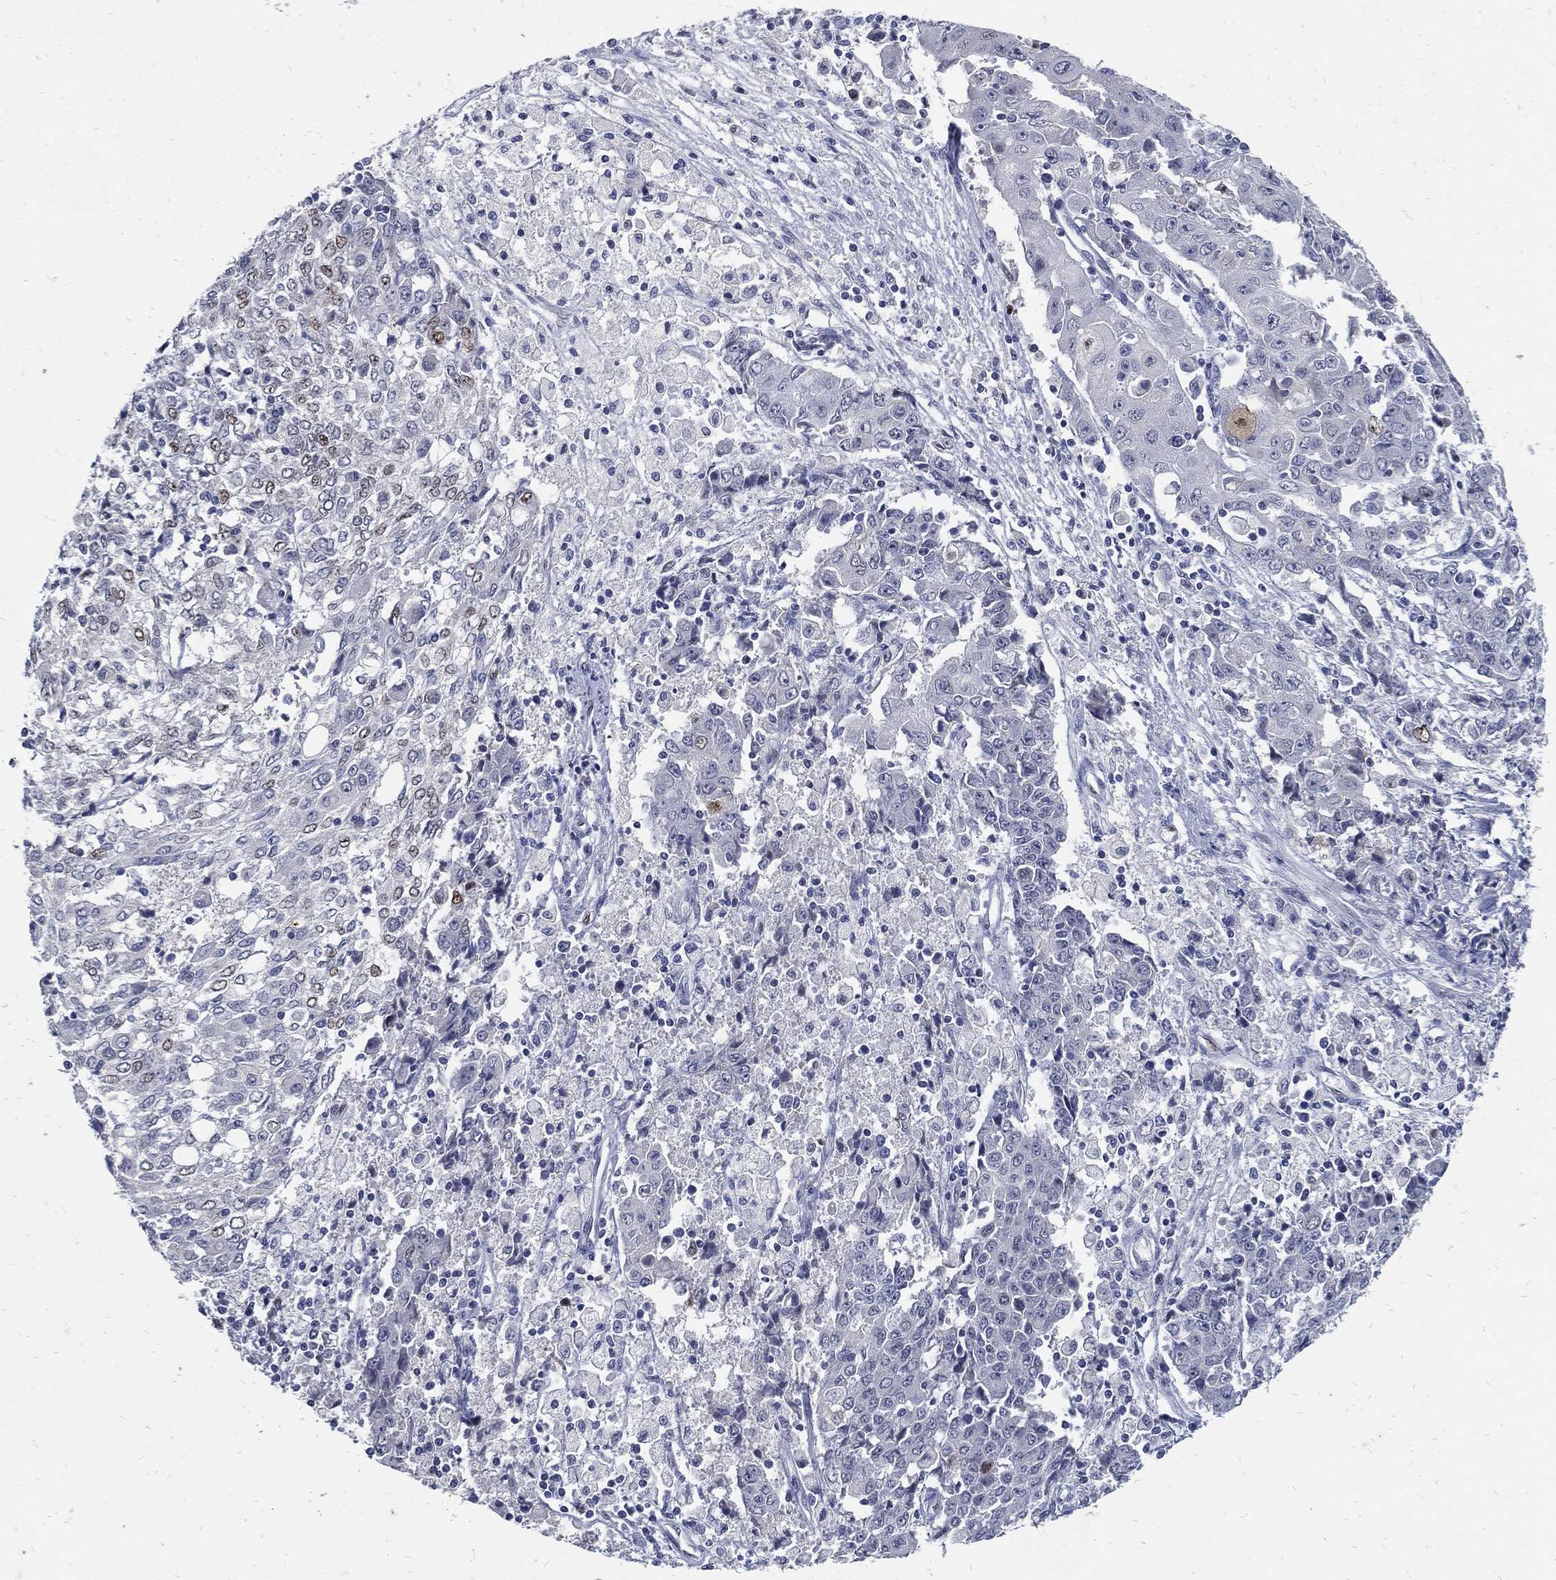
{"staining": {"intensity": "moderate", "quantity": "<25%", "location": "nuclear"}, "tissue": "ovarian cancer", "cell_type": "Tumor cells", "image_type": "cancer", "snomed": [{"axis": "morphology", "description": "Carcinoma, endometroid"}, {"axis": "topography", "description": "Ovary"}], "caption": "Immunohistochemical staining of human ovarian cancer (endometroid carcinoma) displays moderate nuclear protein expression in about <25% of tumor cells.", "gene": "NBN", "patient": {"sex": "female", "age": 42}}